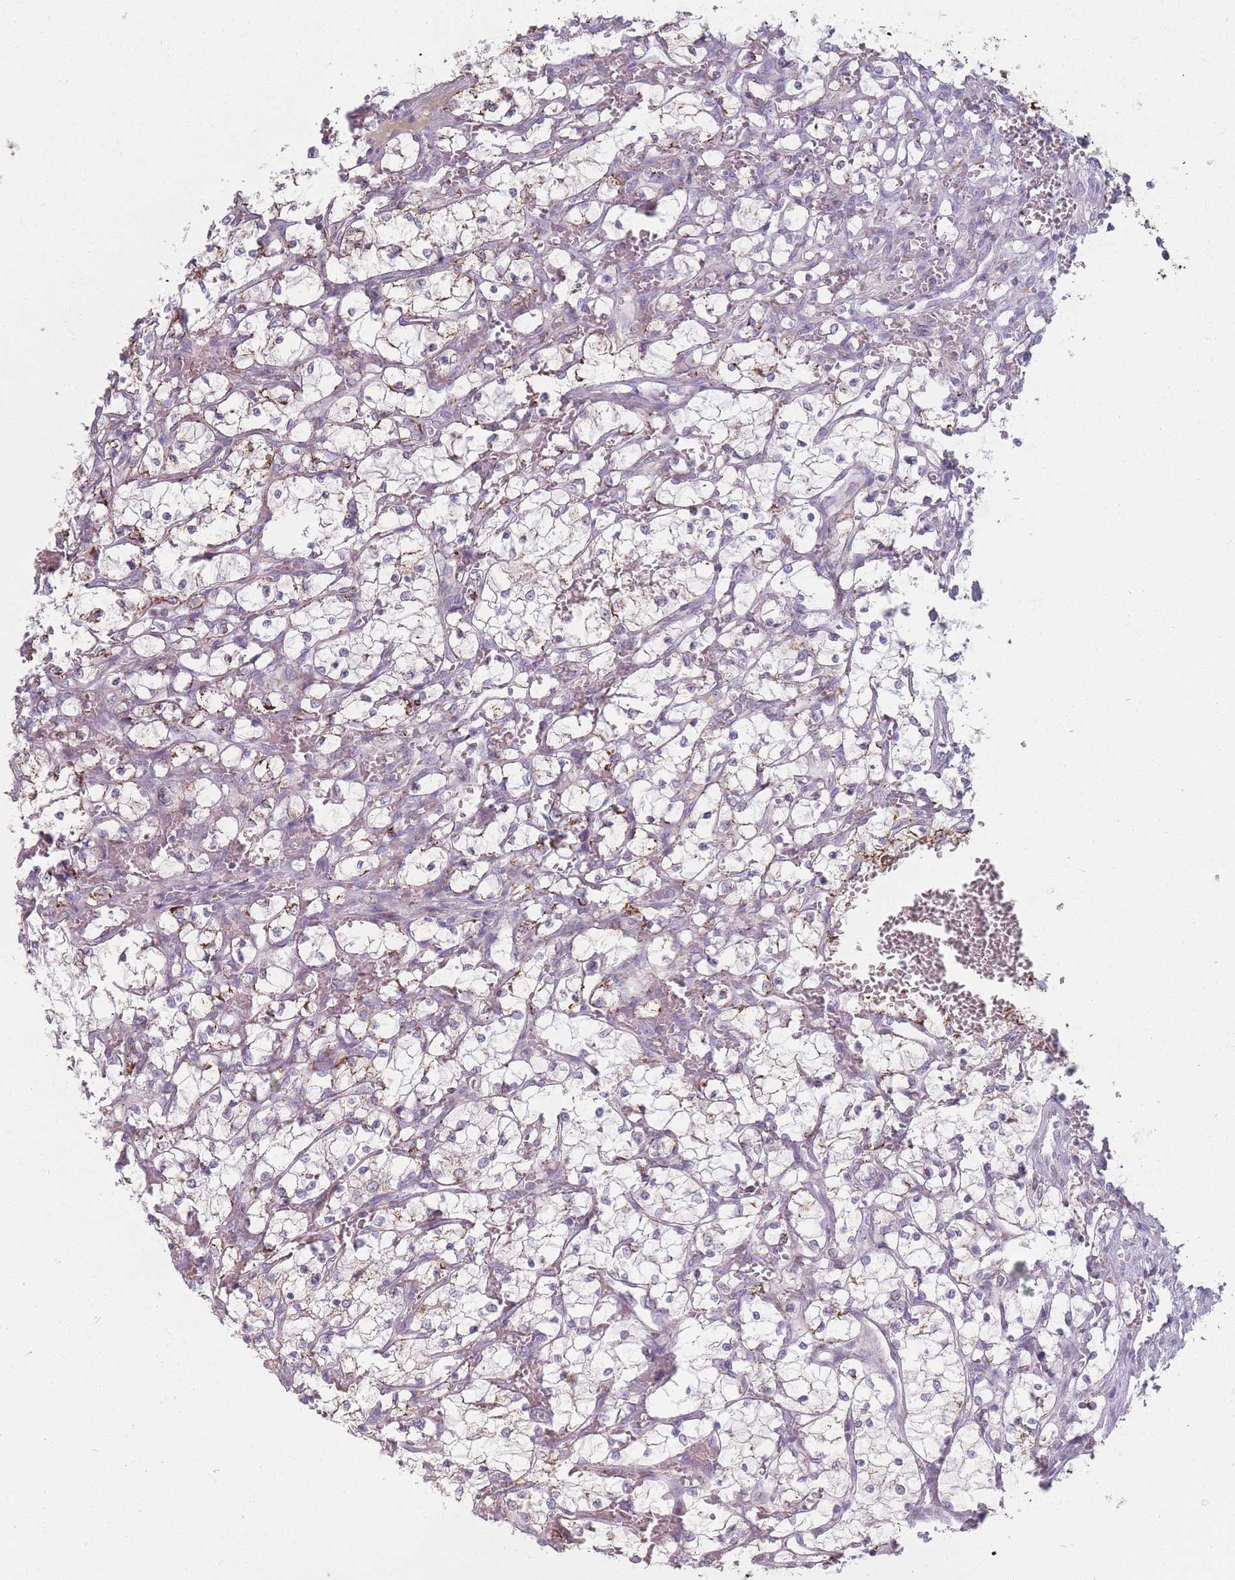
{"staining": {"intensity": "moderate", "quantity": "<25%", "location": "cytoplasmic/membranous"}, "tissue": "renal cancer", "cell_type": "Tumor cells", "image_type": "cancer", "snomed": [{"axis": "morphology", "description": "Adenocarcinoma, NOS"}, {"axis": "topography", "description": "Kidney"}], "caption": "Brown immunohistochemical staining in human adenocarcinoma (renal) reveals moderate cytoplasmic/membranous positivity in approximately <25% of tumor cells.", "gene": "PEX11B", "patient": {"sex": "female", "age": 69}}